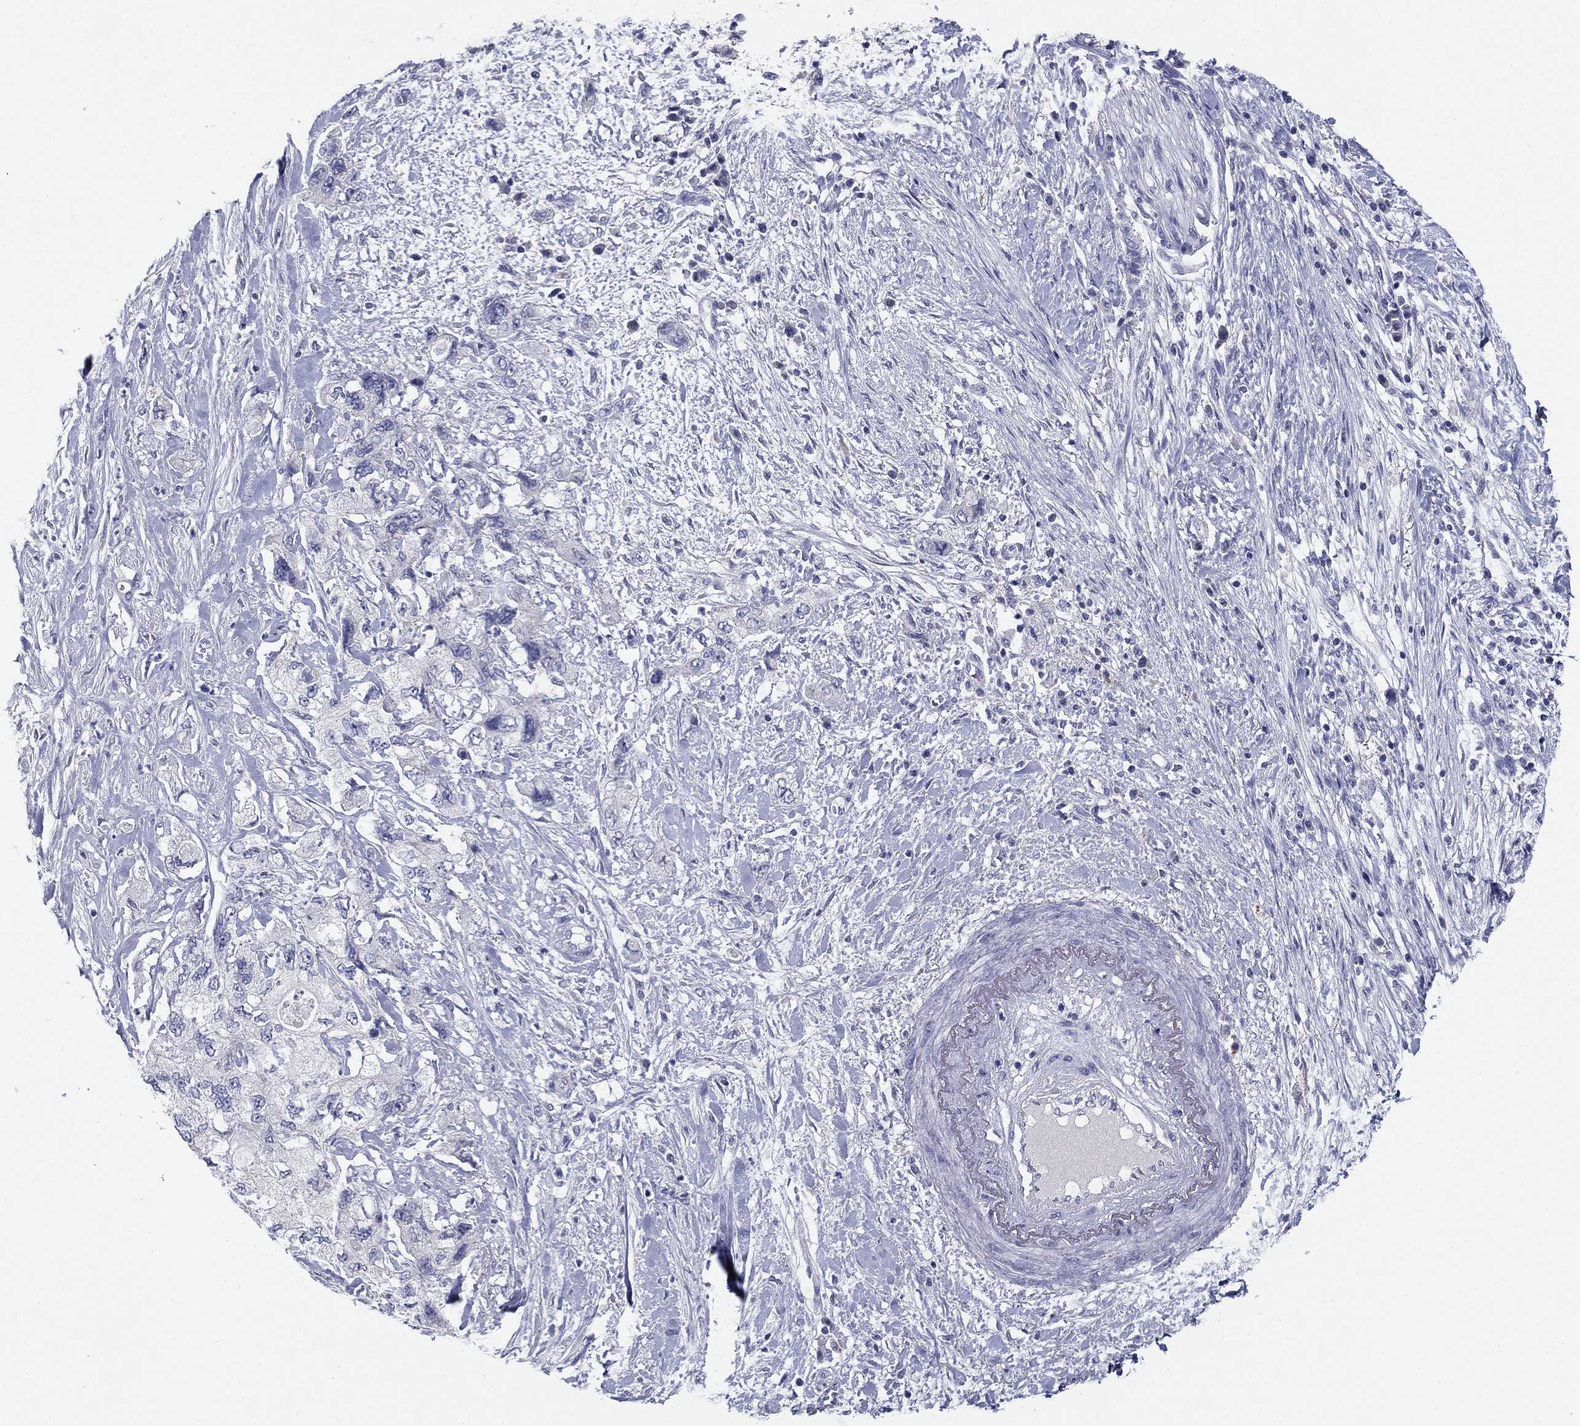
{"staining": {"intensity": "negative", "quantity": "none", "location": "none"}, "tissue": "pancreatic cancer", "cell_type": "Tumor cells", "image_type": "cancer", "snomed": [{"axis": "morphology", "description": "Adenocarcinoma, NOS"}, {"axis": "topography", "description": "Pancreas"}], "caption": "Tumor cells are negative for protein expression in human pancreatic adenocarcinoma.", "gene": "CNTNAP4", "patient": {"sex": "female", "age": 73}}